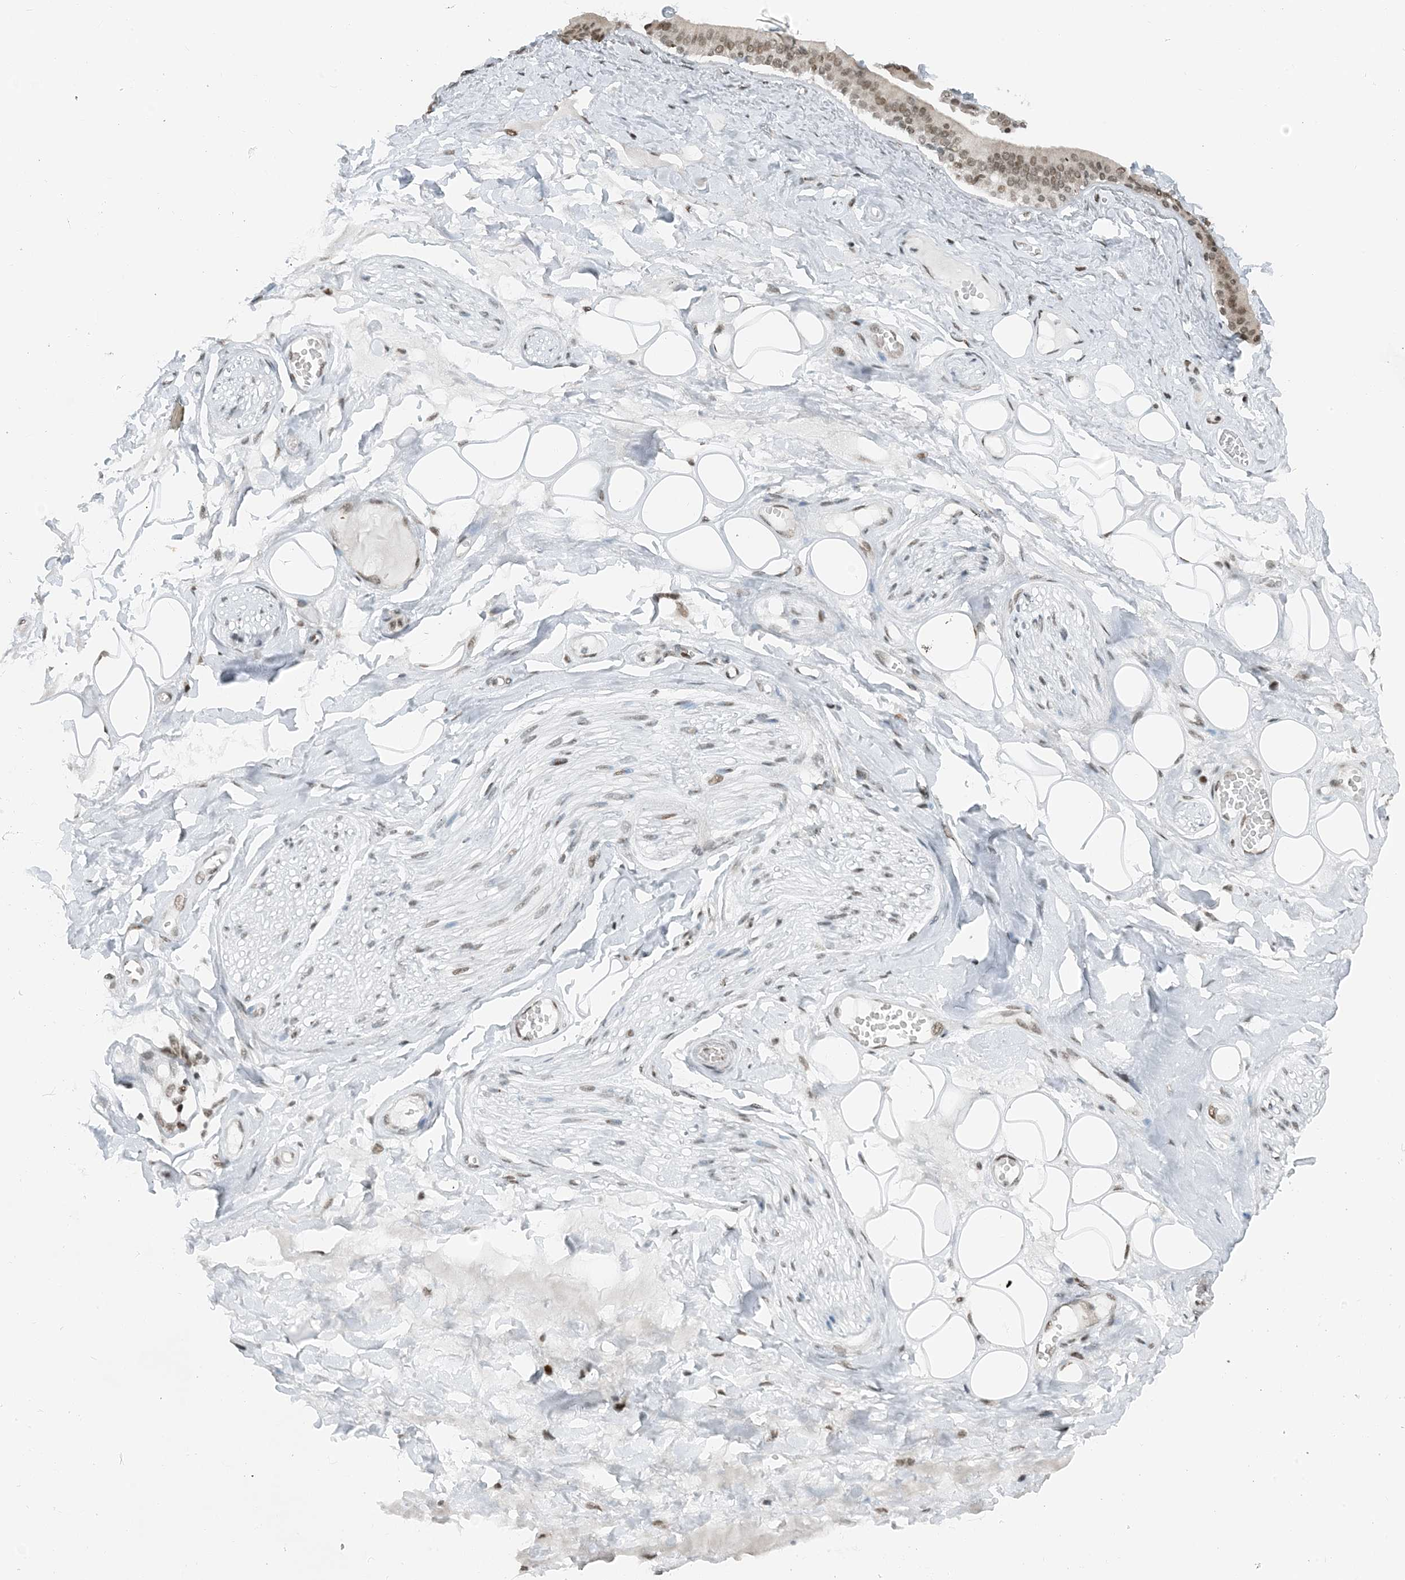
{"staining": {"intensity": "moderate", "quantity": ">75%", "location": "nuclear"}, "tissue": "adipose tissue", "cell_type": "Adipocytes", "image_type": "normal", "snomed": [{"axis": "morphology", "description": "Normal tissue, NOS"}, {"axis": "morphology", "description": "Inflammation, NOS"}, {"axis": "topography", "description": "Salivary gland"}, {"axis": "topography", "description": "Peripheral nerve tissue"}], "caption": "Immunohistochemistry photomicrograph of benign adipose tissue: adipose tissue stained using IHC exhibits medium levels of moderate protein expression localized specifically in the nuclear of adipocytes, appearing as a nuclear brown color.", "gene": "ZNF500", "patient": {"sex": "female", "age": 75}}